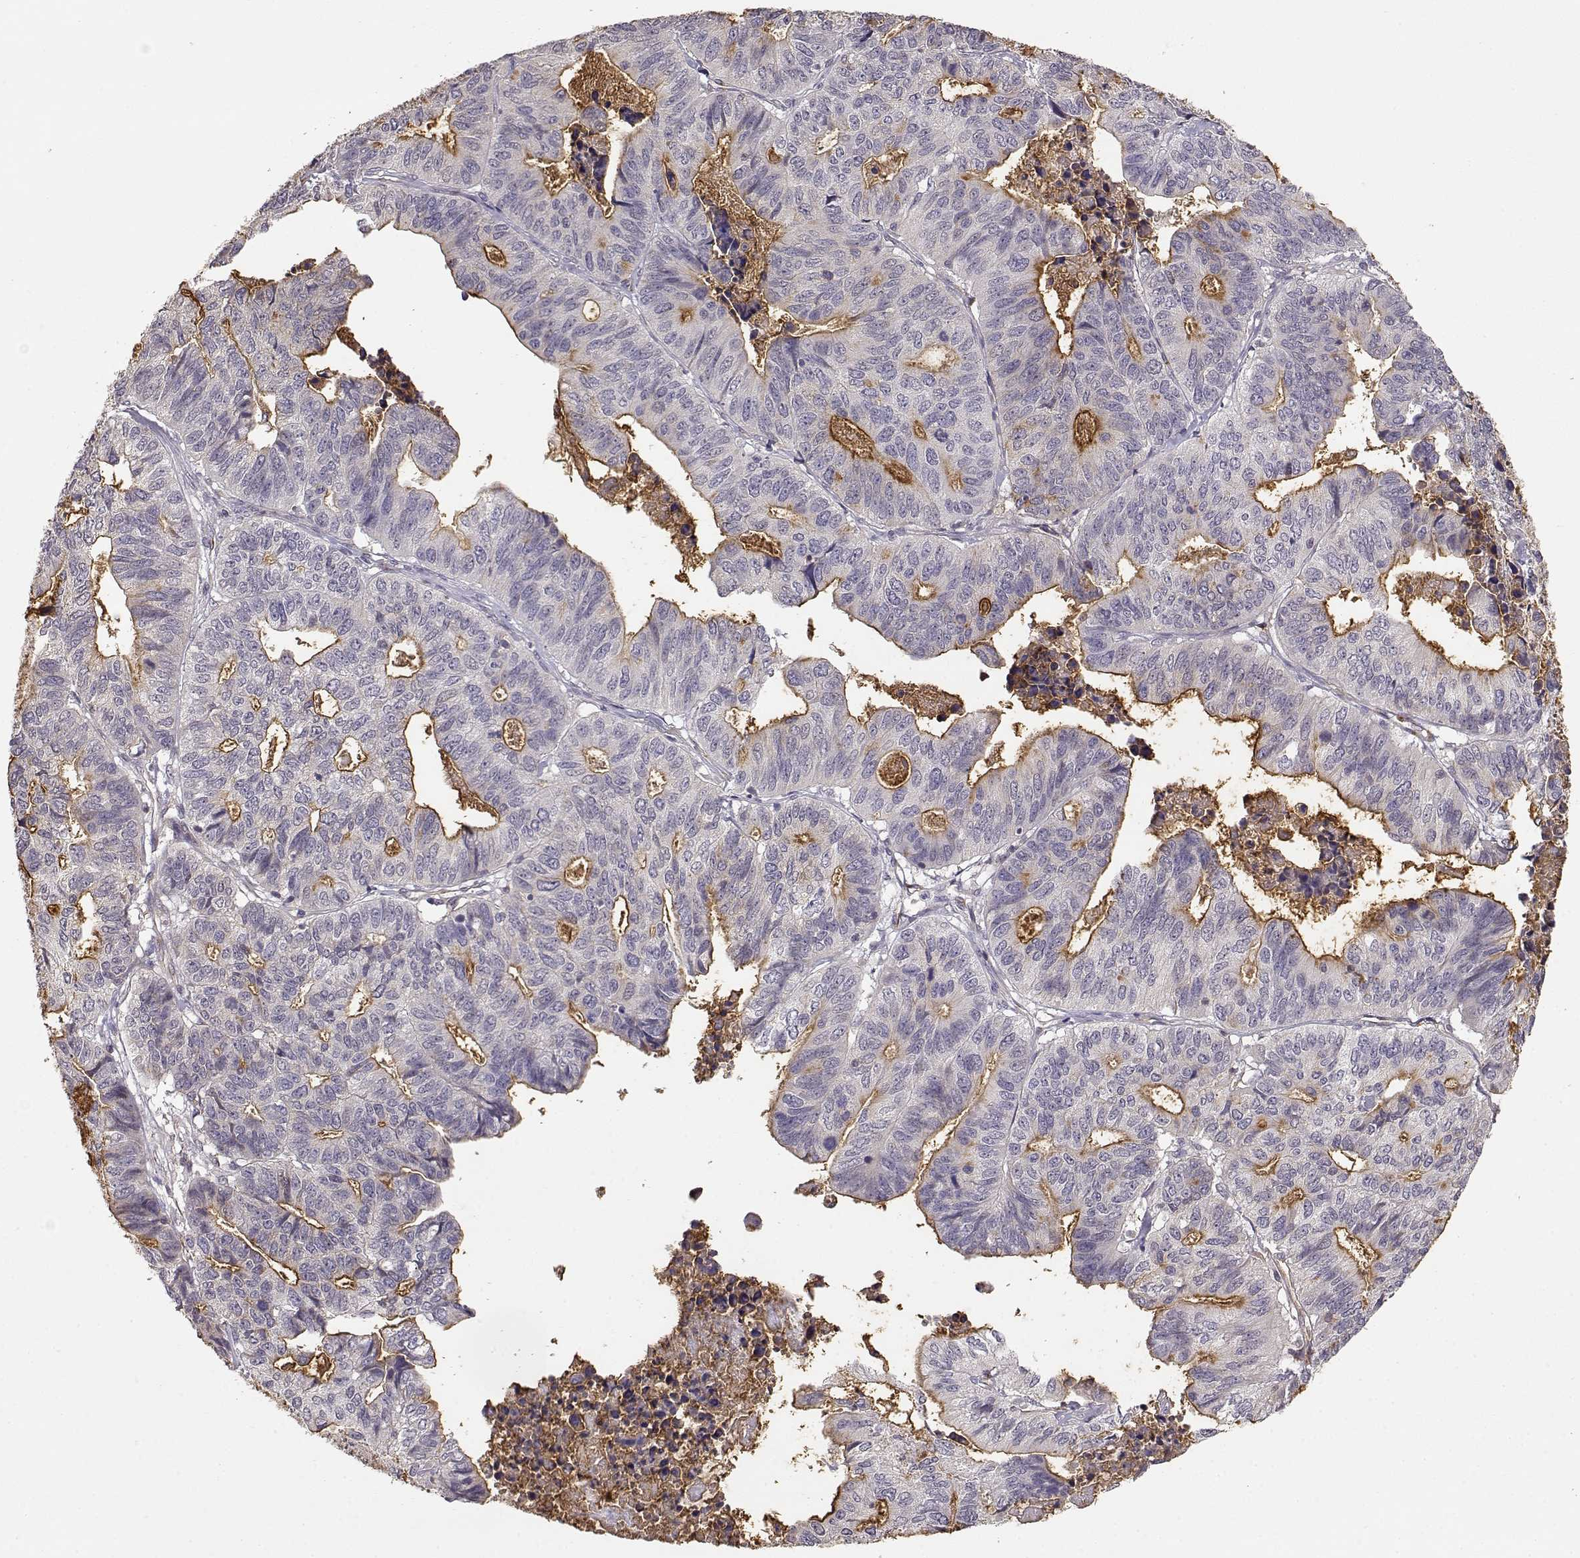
{"staining": {"intensity": "moderate", "quantity": "<25%", "location": "cytoplasmic/membranous"}, "tissue": "stomach cancer", "cell_type": "Tumor cells", "image_type": "cancer", "snomed": [{"axis": "morphology", "description": "Adenocarcinoma, NOS"}, {"axis": "topography", "description": "Stomach, upper"}], "caption": "This histopathology image shows immunohistochemistry (IHC) staining of human stomach adenocarcinoma, with low moderate cytoplasmic/membranous staining in about <25% of tumor cells.", "gene": "IFITM1", "patient": {"sex": "female", "age": 67}}